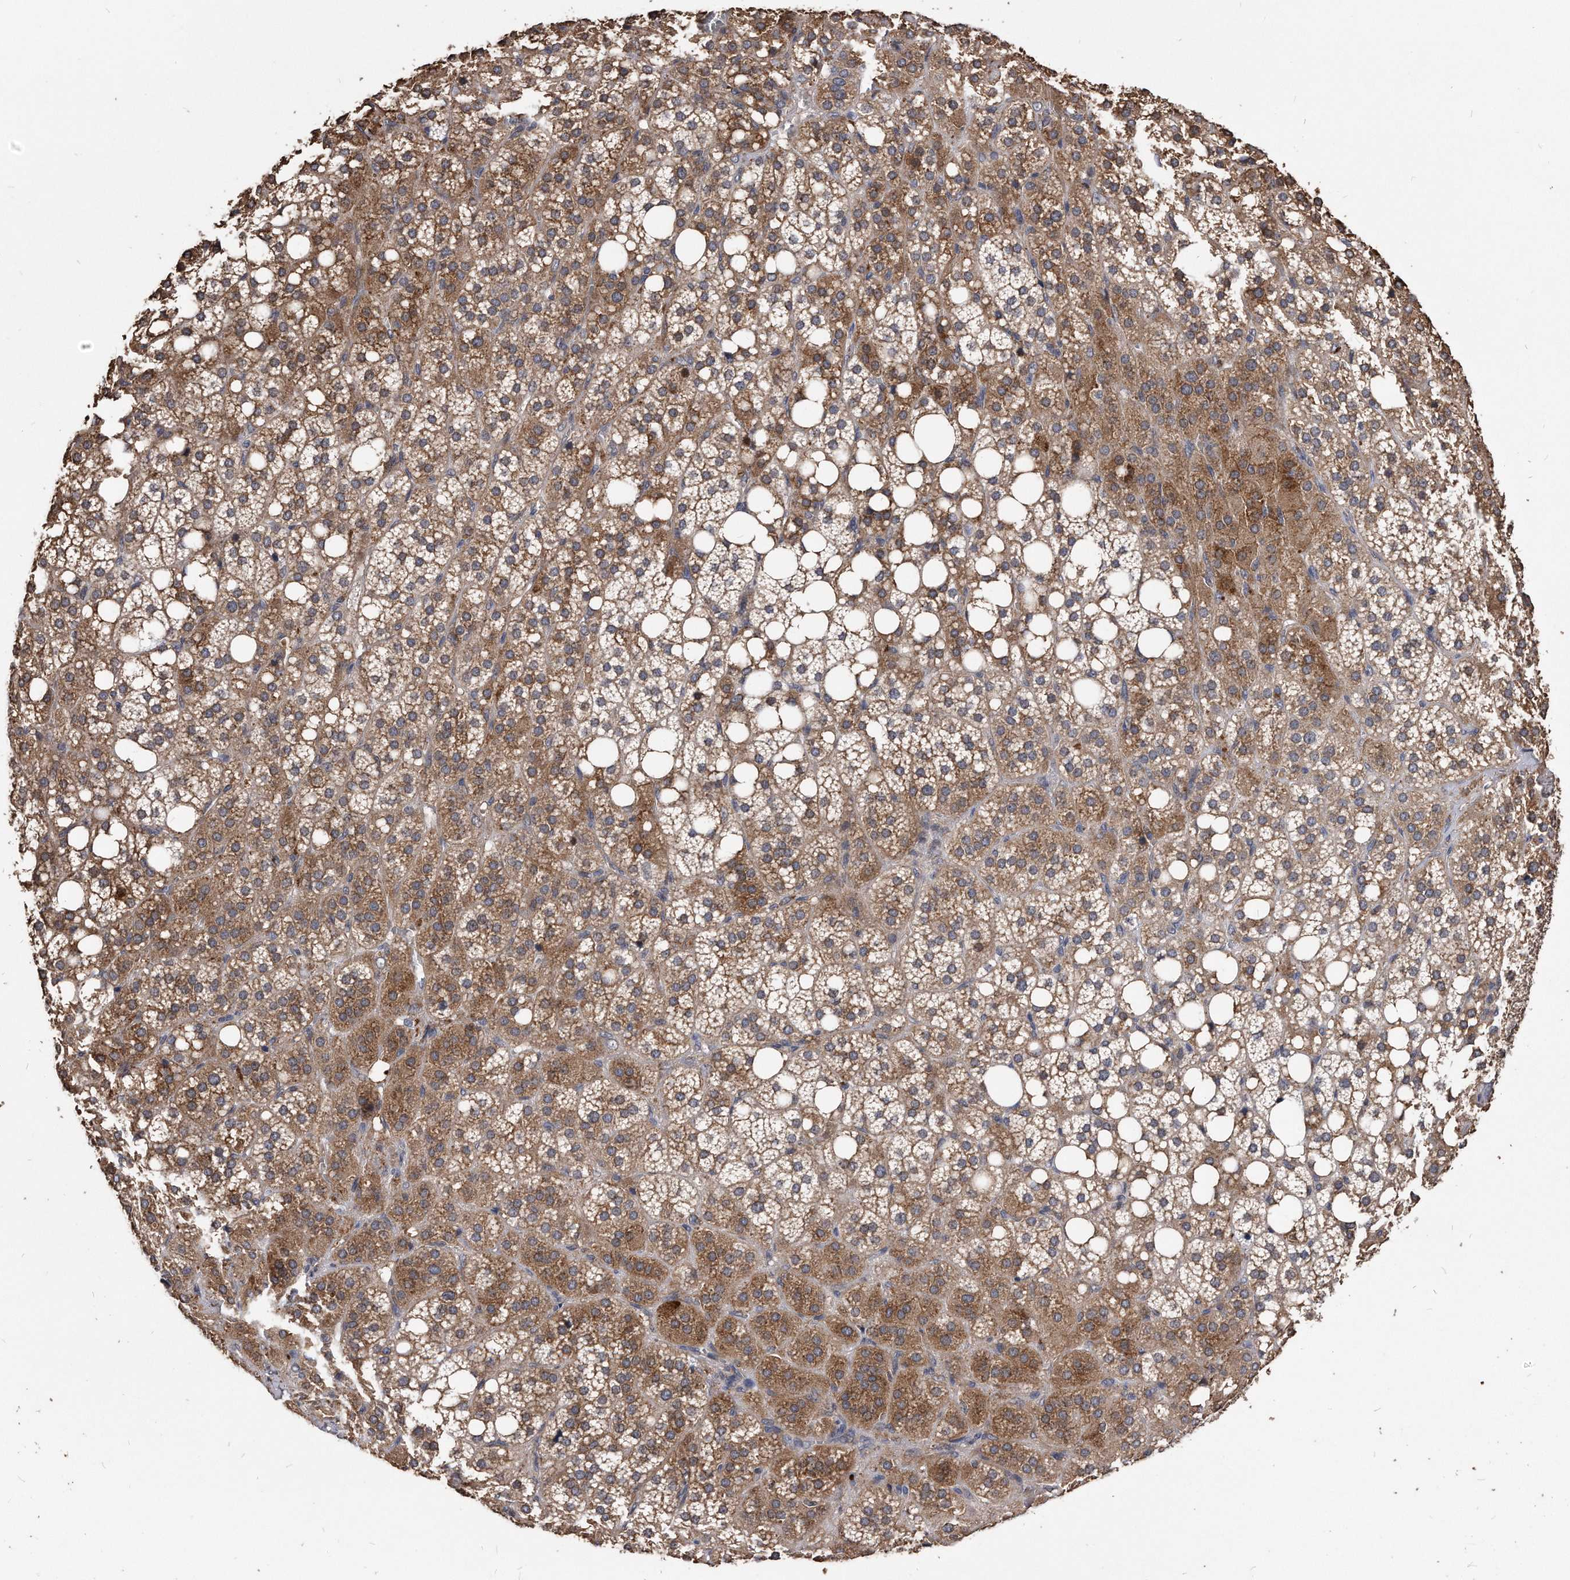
{"staining": {"intensity": "strong", "quantity": "25%-75%", "location": "cytoplasmic/membranous"}, "tissue": "adrenal gland", "cell_type": "Glandular cells", "image_type": "normal", "snomed": [{"axis": "morphology", "description": "Normal tissue, NOS"}, {"axis": "topography", "description": "Adrenal gland"}], "caption": "Immunohistochemical staining of benign human adrenal gland exhibits 25%-75% levels of strong cytoplasmic/membranous protein staining in approximately 25%-75% of glandular cells.", "gene": "IL20RA", "patient": {"sex": "female", "age": 59}}